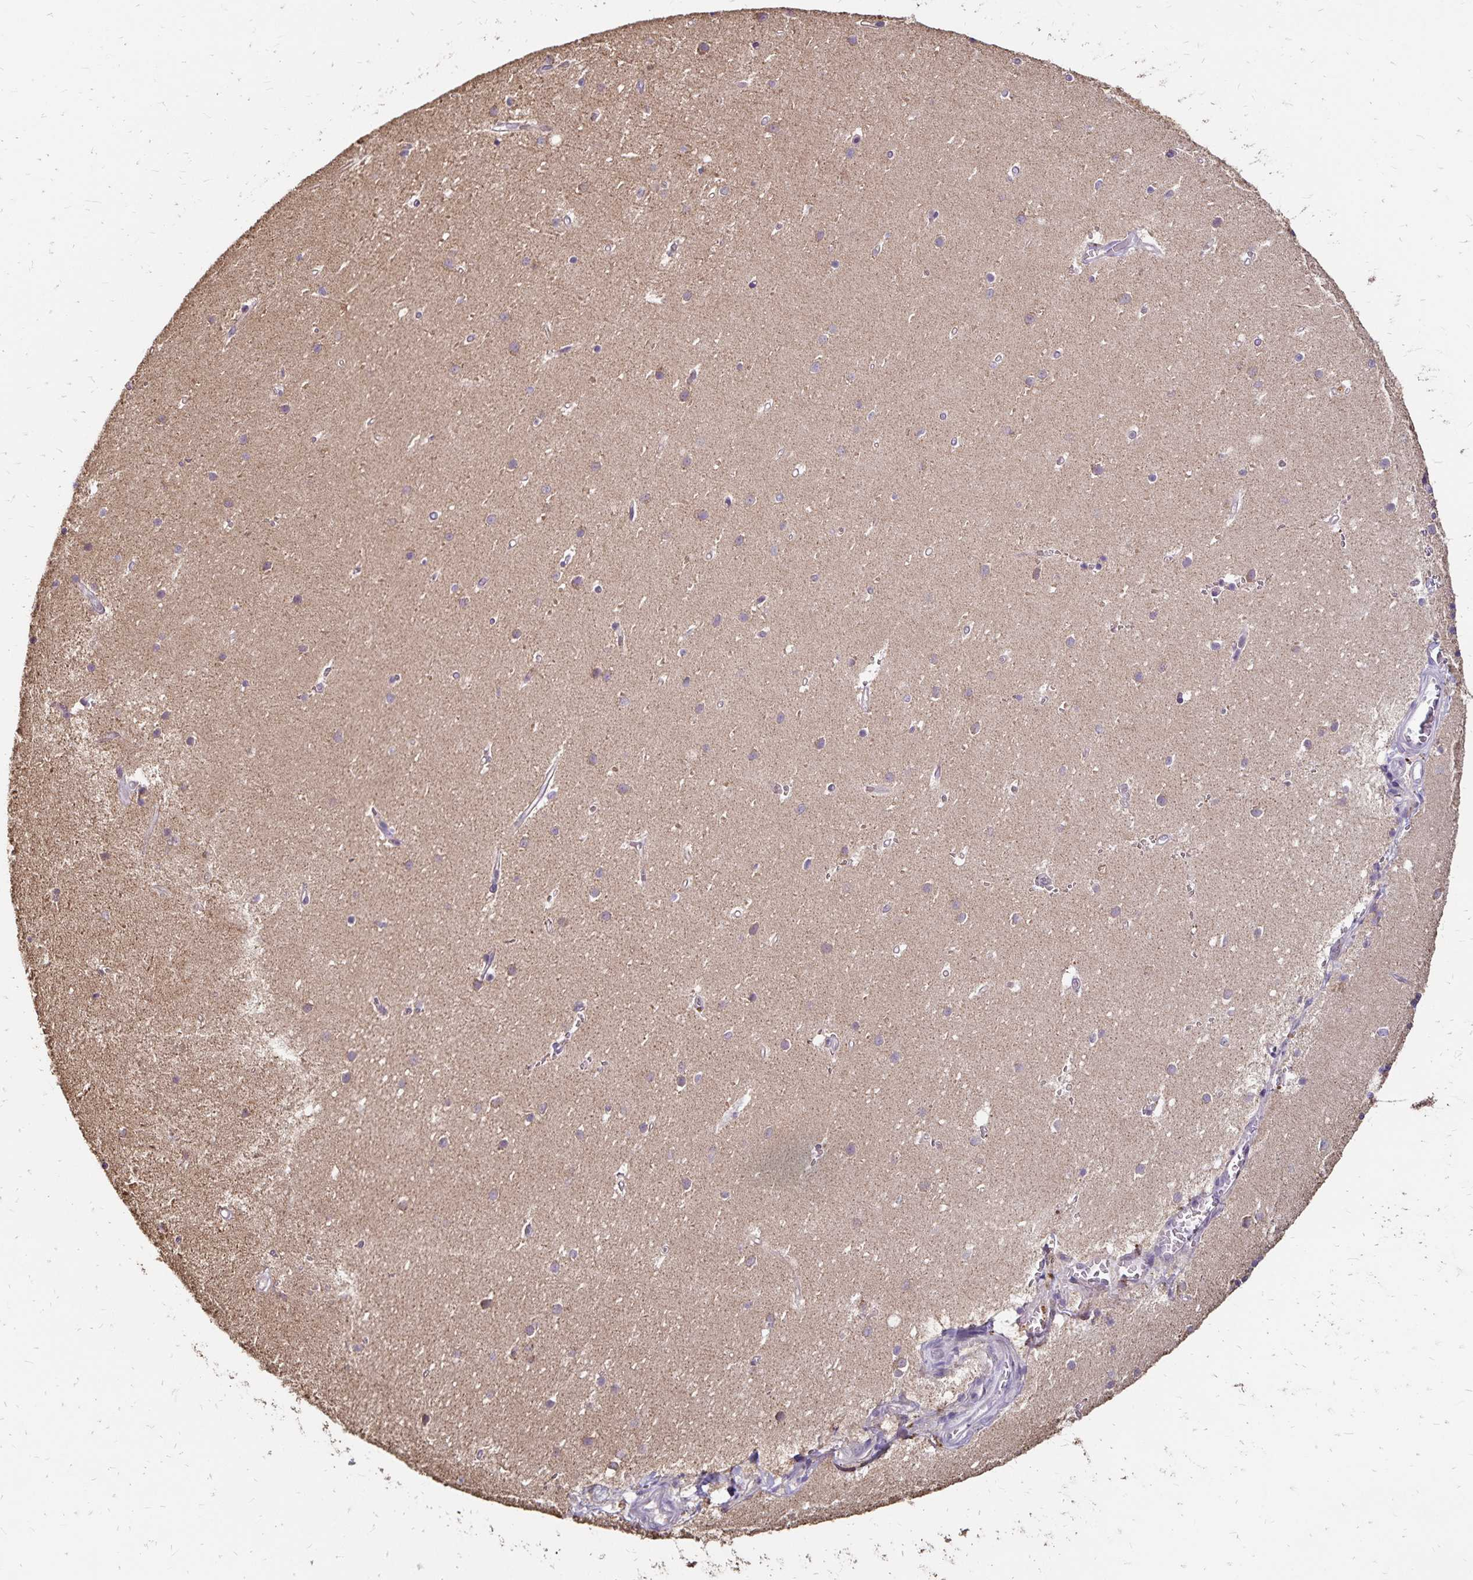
{"staining": {"intensity": "moderate", "quantity": "25%-75%", "location": "cytoplasmic/membranous"}, "tissue": "cerebellum", "cell_type": "Cells in granular layer", "image_type": "normal", "snomed": [{"axis": "morphology", "description": "Normal tissue, NOS"}, {"axis": "topography", "description": "Cerebellum"}], "caption": "Protein expression analysis of unremarkable cerebellum reveals moderate cytoplasmic/membranous staining in approximately 25%-75% of cells in granular layer.", "gene": "EMC10", "patient": {"sex": "male", "age": 54}}